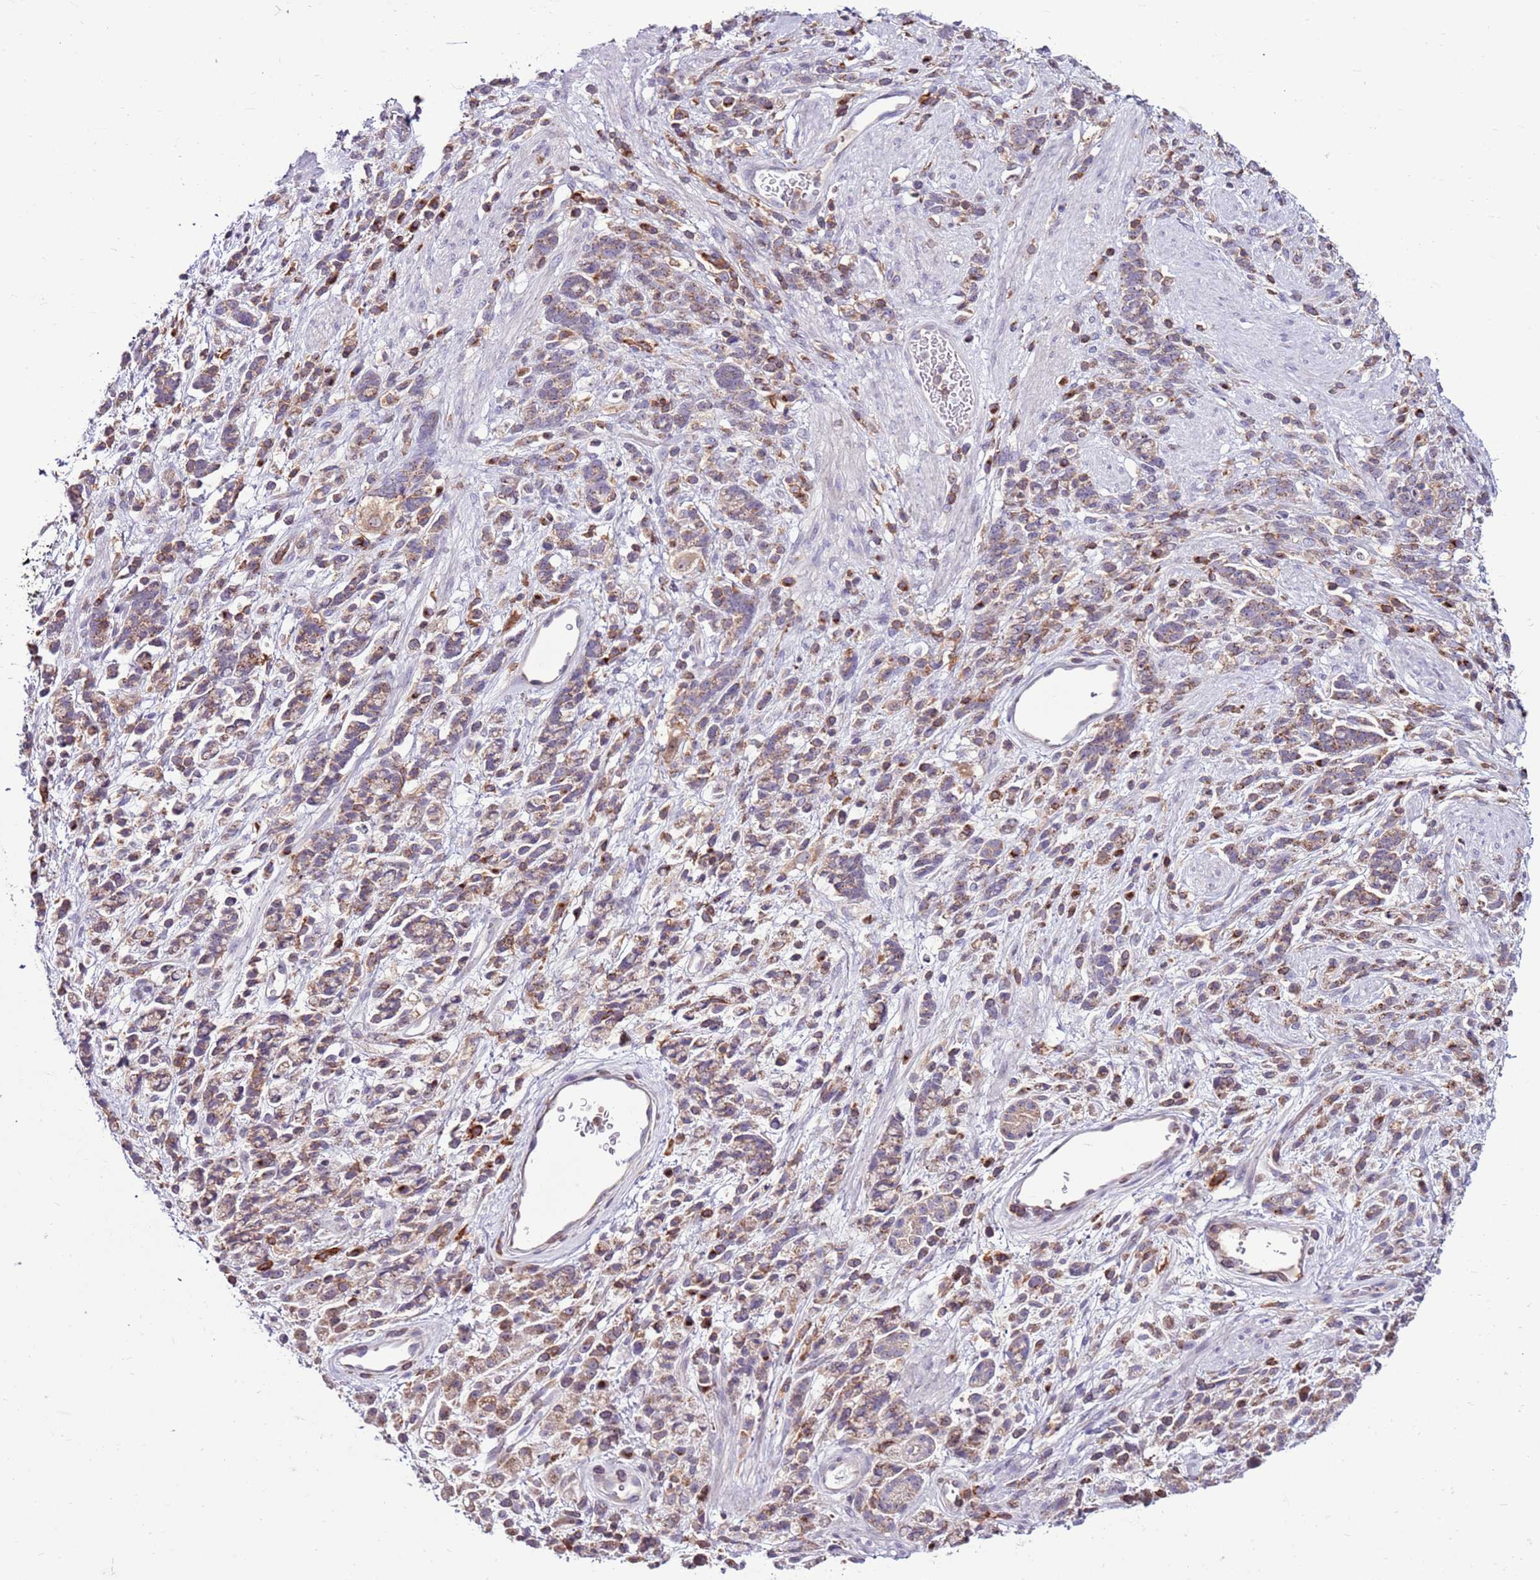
{"staining": {"intensity": "moderate", "quantity": ">75%", "location": "cytoplasmic/membranous"}, "tissue": "stomach cancer", "cell_type": "Tumor cells", "image_type": "cancer", "snomed": [{"axis": "morphology", "description": "Adenocarcinoma, NOS"}, {"axis": "topography", "description": "Stomach"}], "caption": "The micrograph demonstrates staining of stomach adenocarcinoma, revealing moderate cytoplasmic/membranous protein expression (brown color) within tumor cells.", "gene": "ZSWIM1", "patient": {"sex": "female", "age": 60}}